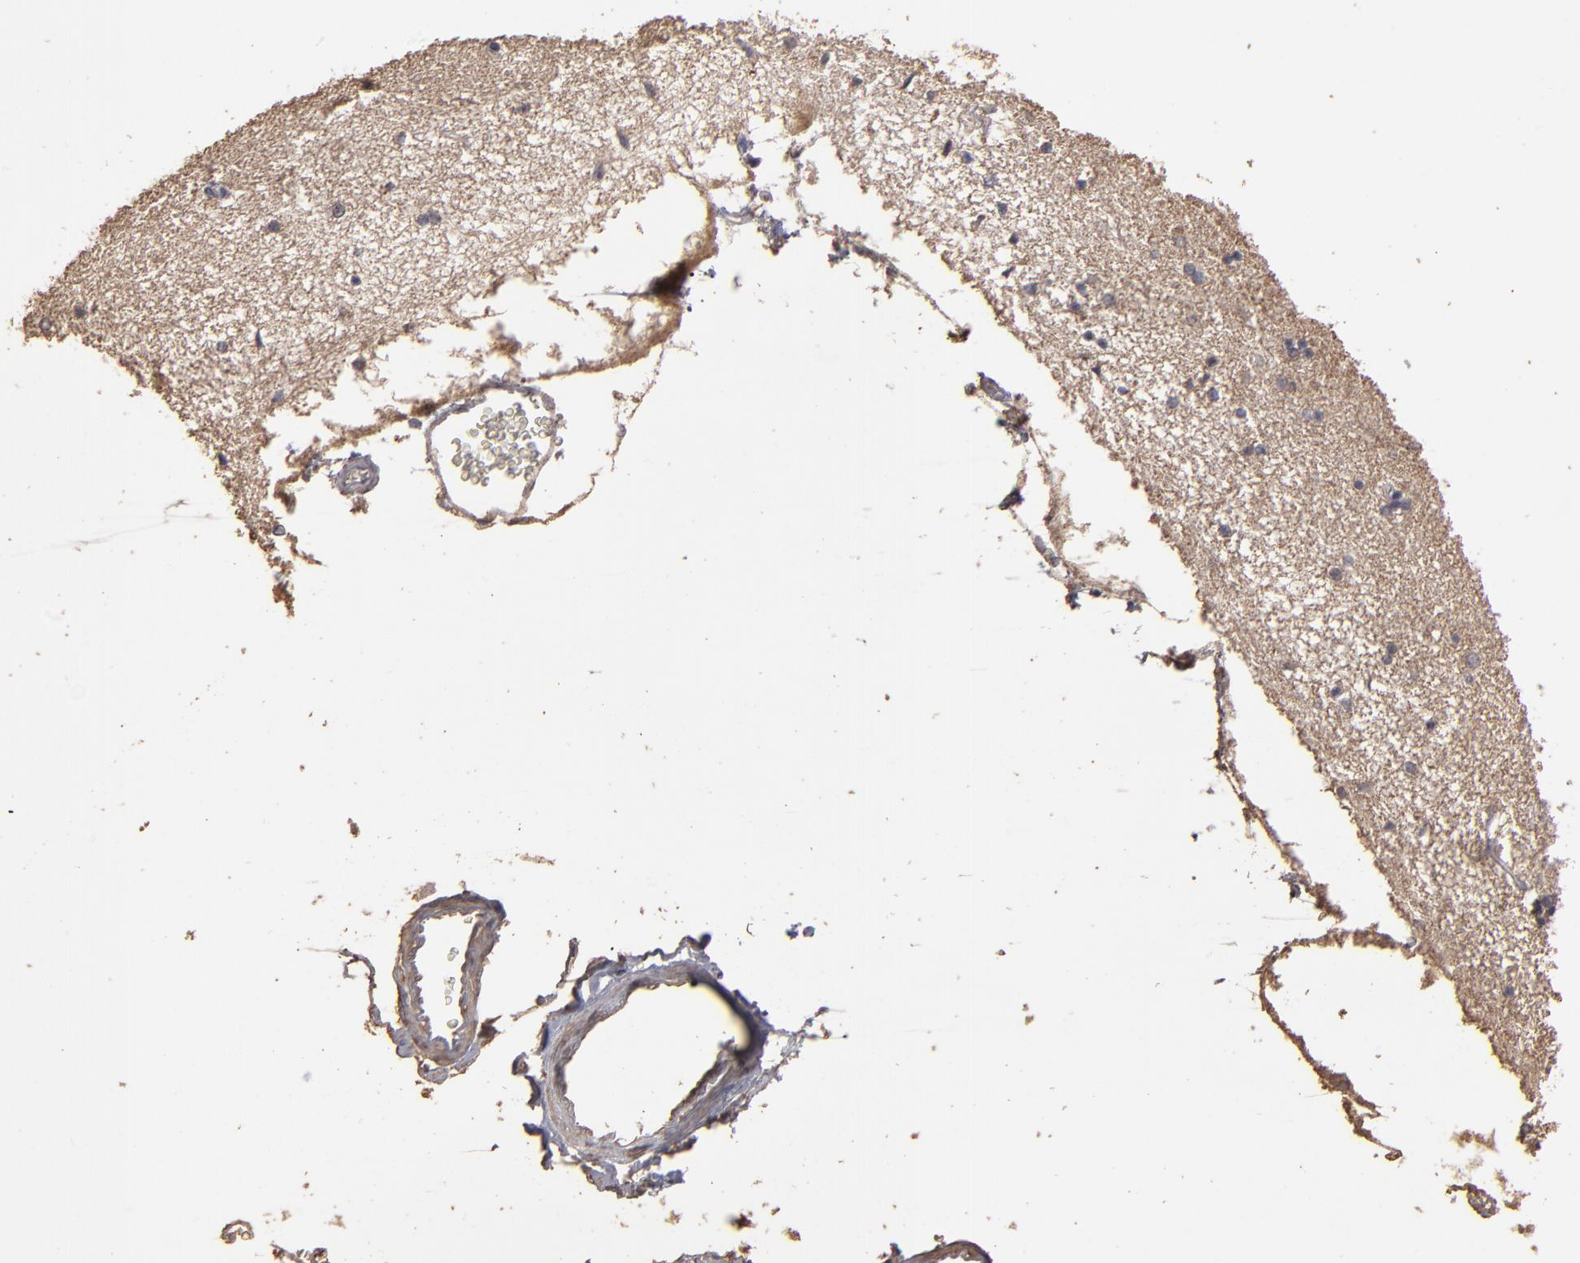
{"staining": {"intensity": "negative", "quantity": "none", "location": "none"}, "tissue": "hippocampus", "cell_type": "Glial cells", "image_type": "normal", "snomed": [{"axis": "morphology", "description": "Normal tissue, NOS"}, {"axis": "topography", "description": "Hippocampus"}], "caption": "Immunohistochemistry (IHC) histopathology image of benign hippocampus: hippocampus stained with DAB (3,3'-diaminobenzidine) displays no significant protein expression in glial cells.", "gene": "MMP2", "patient": {"sex": "female", "age": 54}}